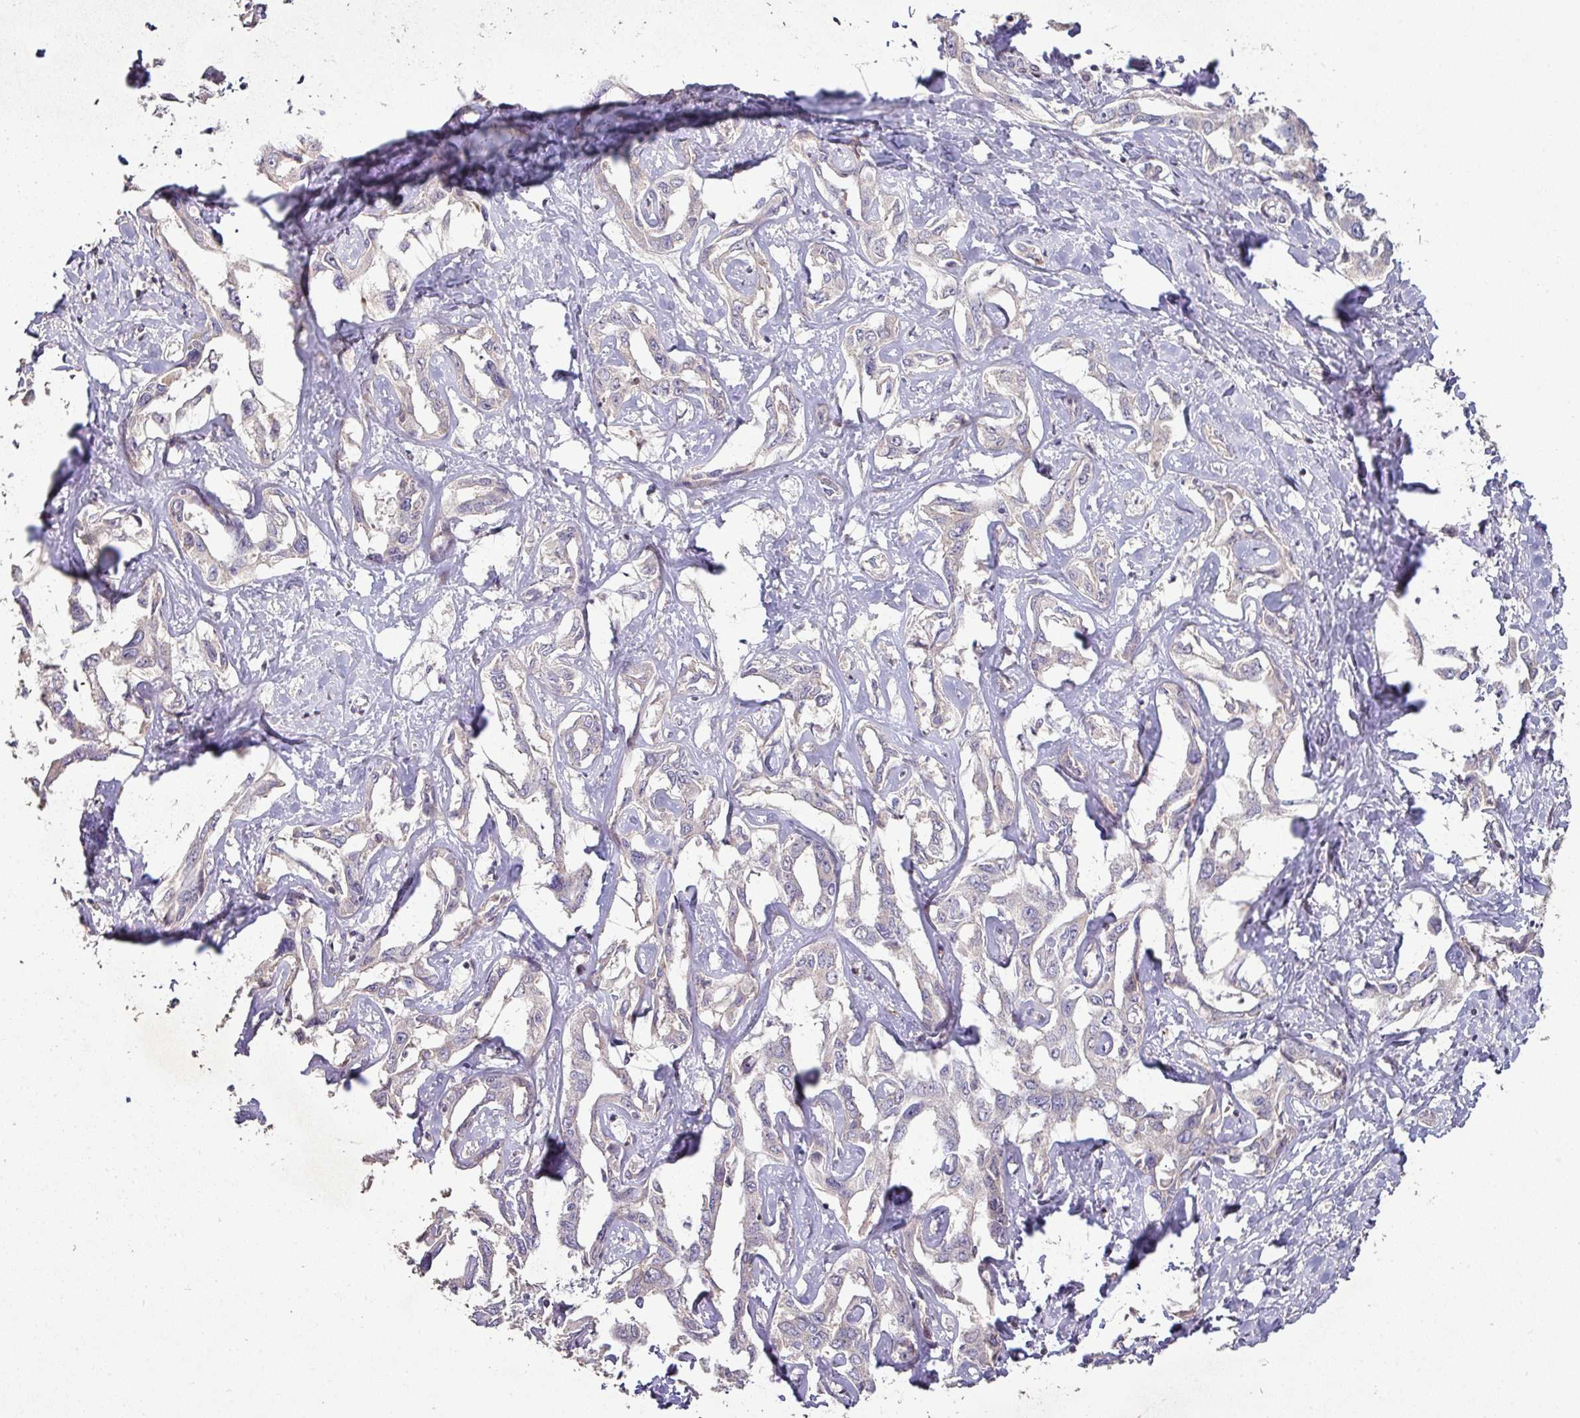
{"staining": {"intensity": "weak", "quantity": "<25%", "location": "cytoplasmic/membranous"}, "tissue": "liver cancer", "cell_type": "Tumor cells", "image_type": "cancer", "snomed": [{"axis": "morphology", "description": "Cholangiocarcinoma"}, {"axis": "topography", "description": "Liver"}], "caption": "The image demonstrates no staining of tumor cells in liver cholangiocarcinoma. (DAB (3,3'-diaminobenzidine) immunohistochemistry (IHC), high magnification).", "gene": "RPL23A", "patient": {"sex": "male", "age": 59}}